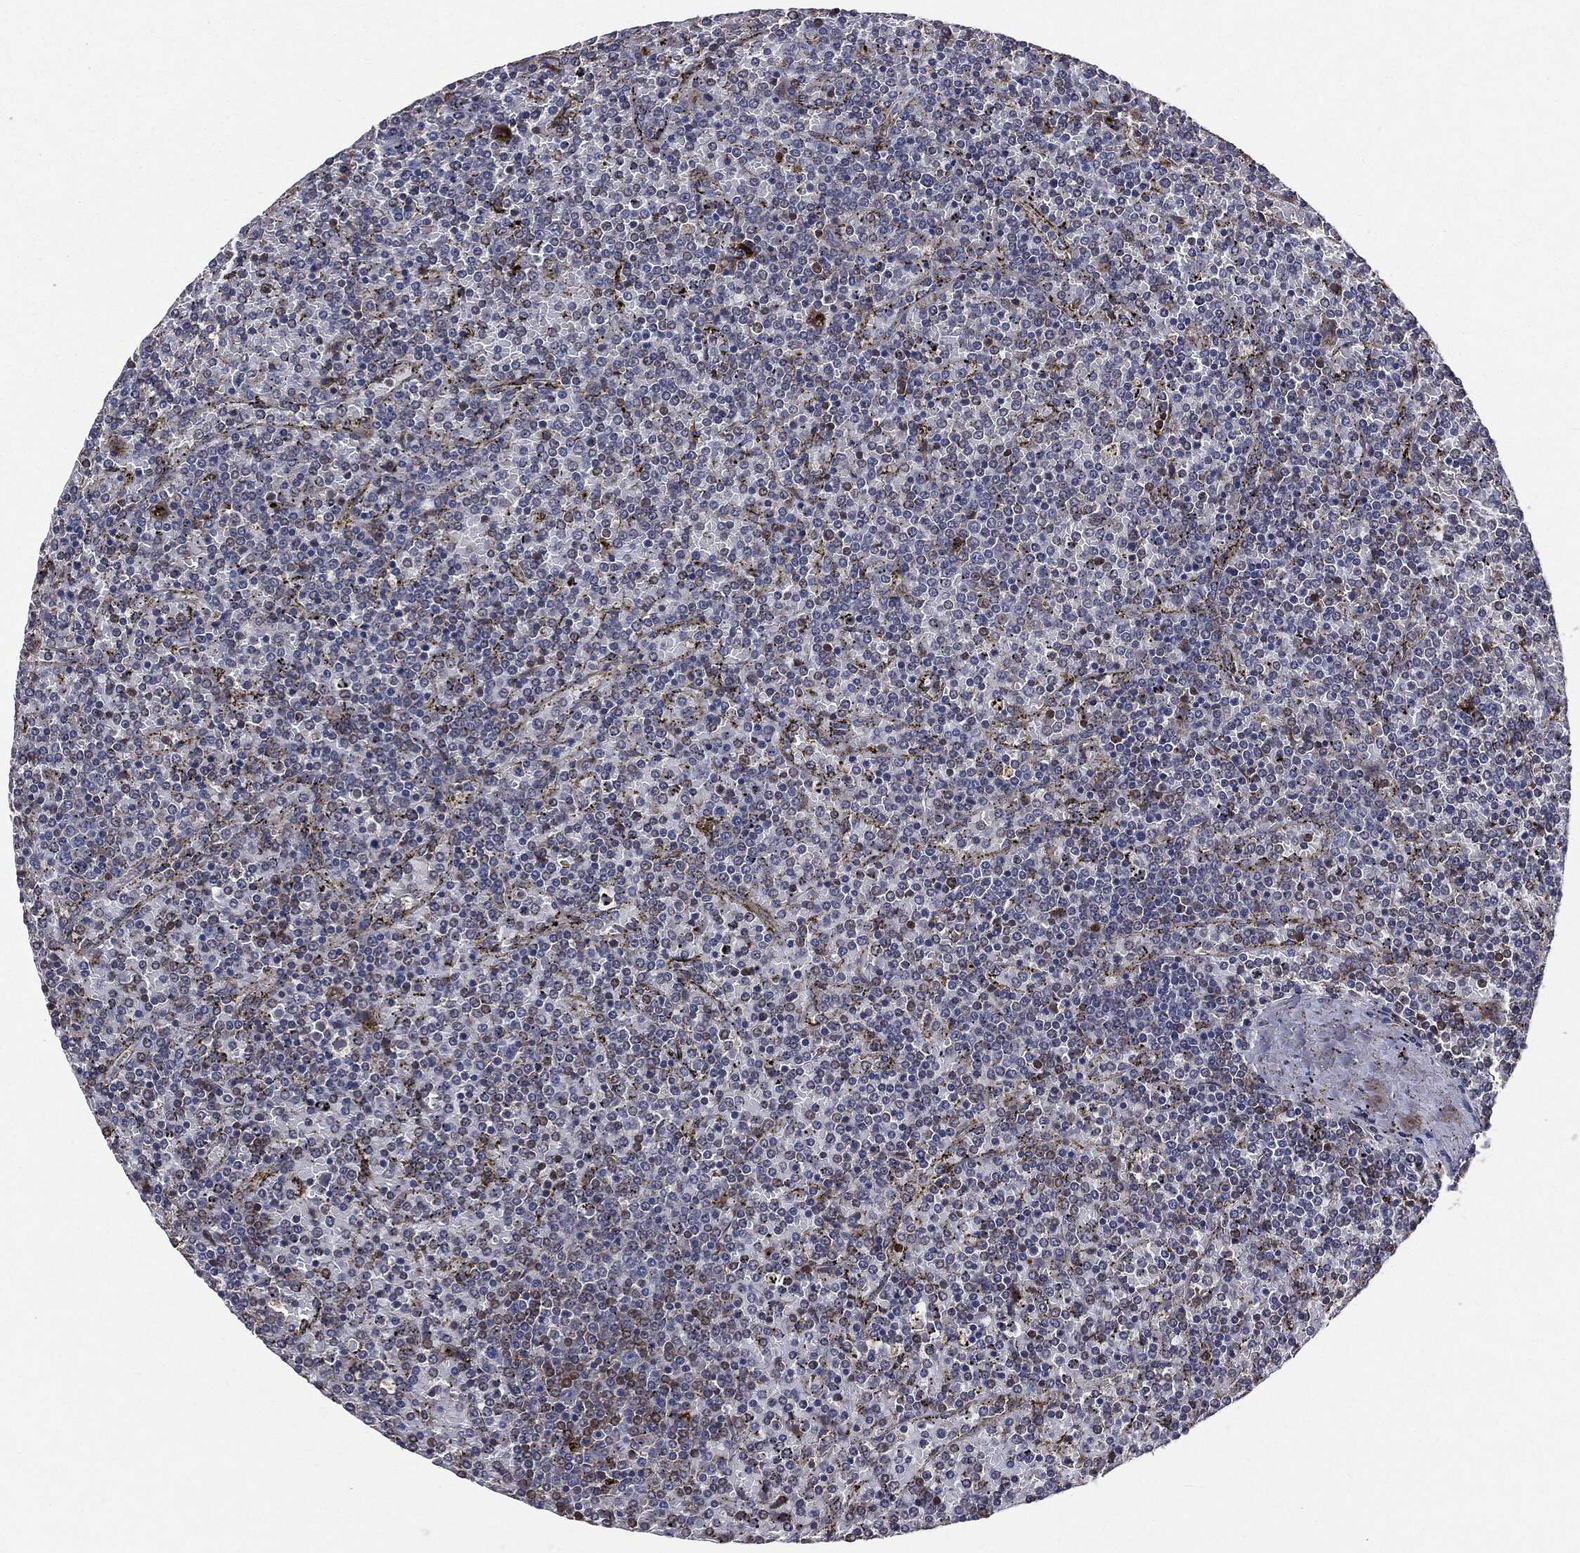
{"staining": {"intensity": "negative", "quantity": "none", "location": "none"}, "tissue": "lymphoma", "cell_type": "Tumor cells", "image_type": "cancer", "snomed": [{"axis": "morphology", "description": "Malignant lymphoma, non-Hodgkin's type, Low grade"}, {"axis": "topography", "description": "Spleen"}], "caption": "Low-grade malignant lymphoma, non-Hodgkin's type stained for a protein using immunohistochemistry reveals no positivity tumor cells.", "gene": "PLOD3", "patient": {"sex": "female", "age": 77}}